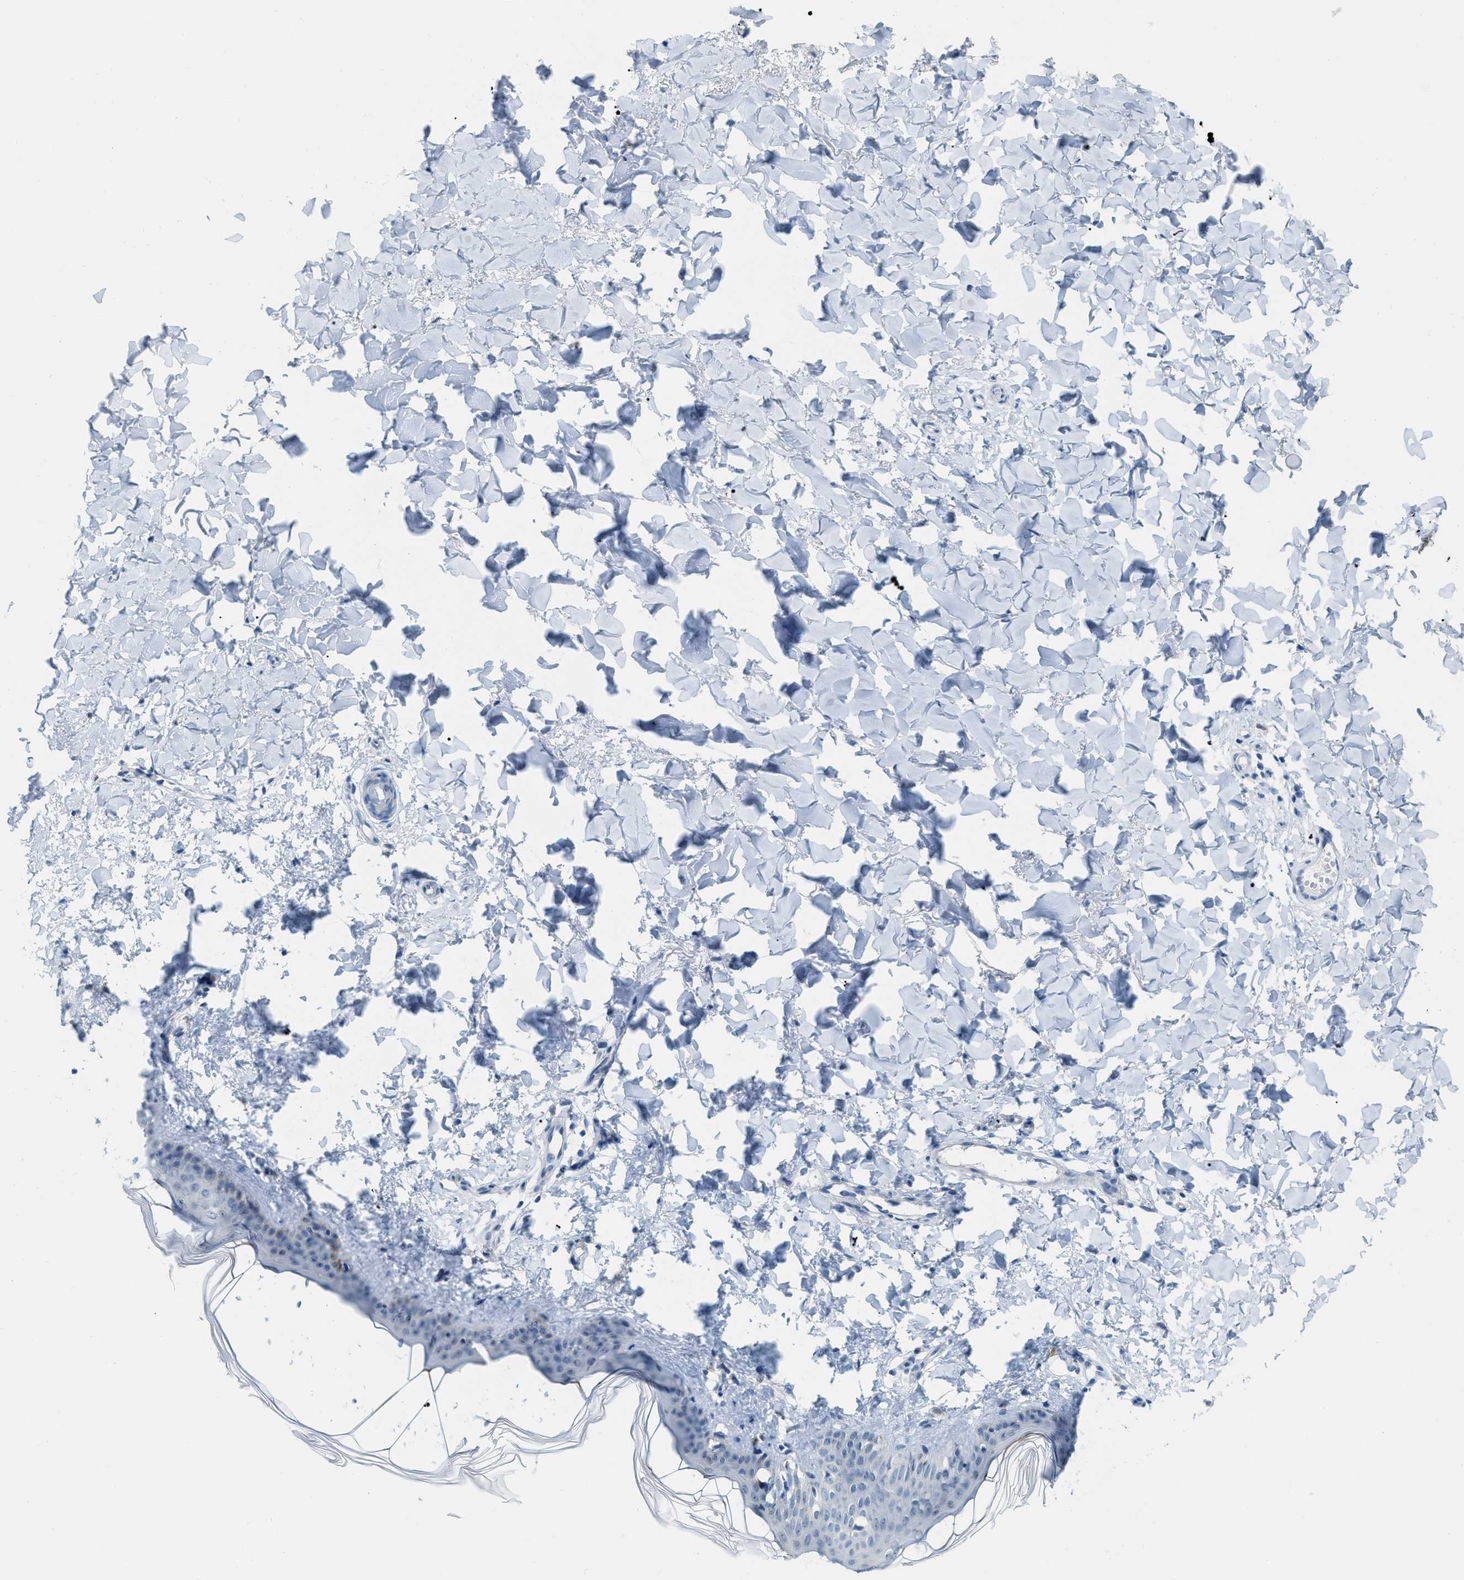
{"staining": {"intensity": "negative", "quantity": "none", "location": "none"}, "tissue": "skin", "cell_type": "Fibroblasts", "image_type": "normal", "snomed": [{"axis": "morphology", "description": "Normal tissue, NOS"}, {"axis": "topography", "description": "Skin"}], "caption": "IHC of unremarkable human skin displays no positivity in fibroblasts.", "gene": "PHRF1", "patient": {"sex": "female", "age": 17}}